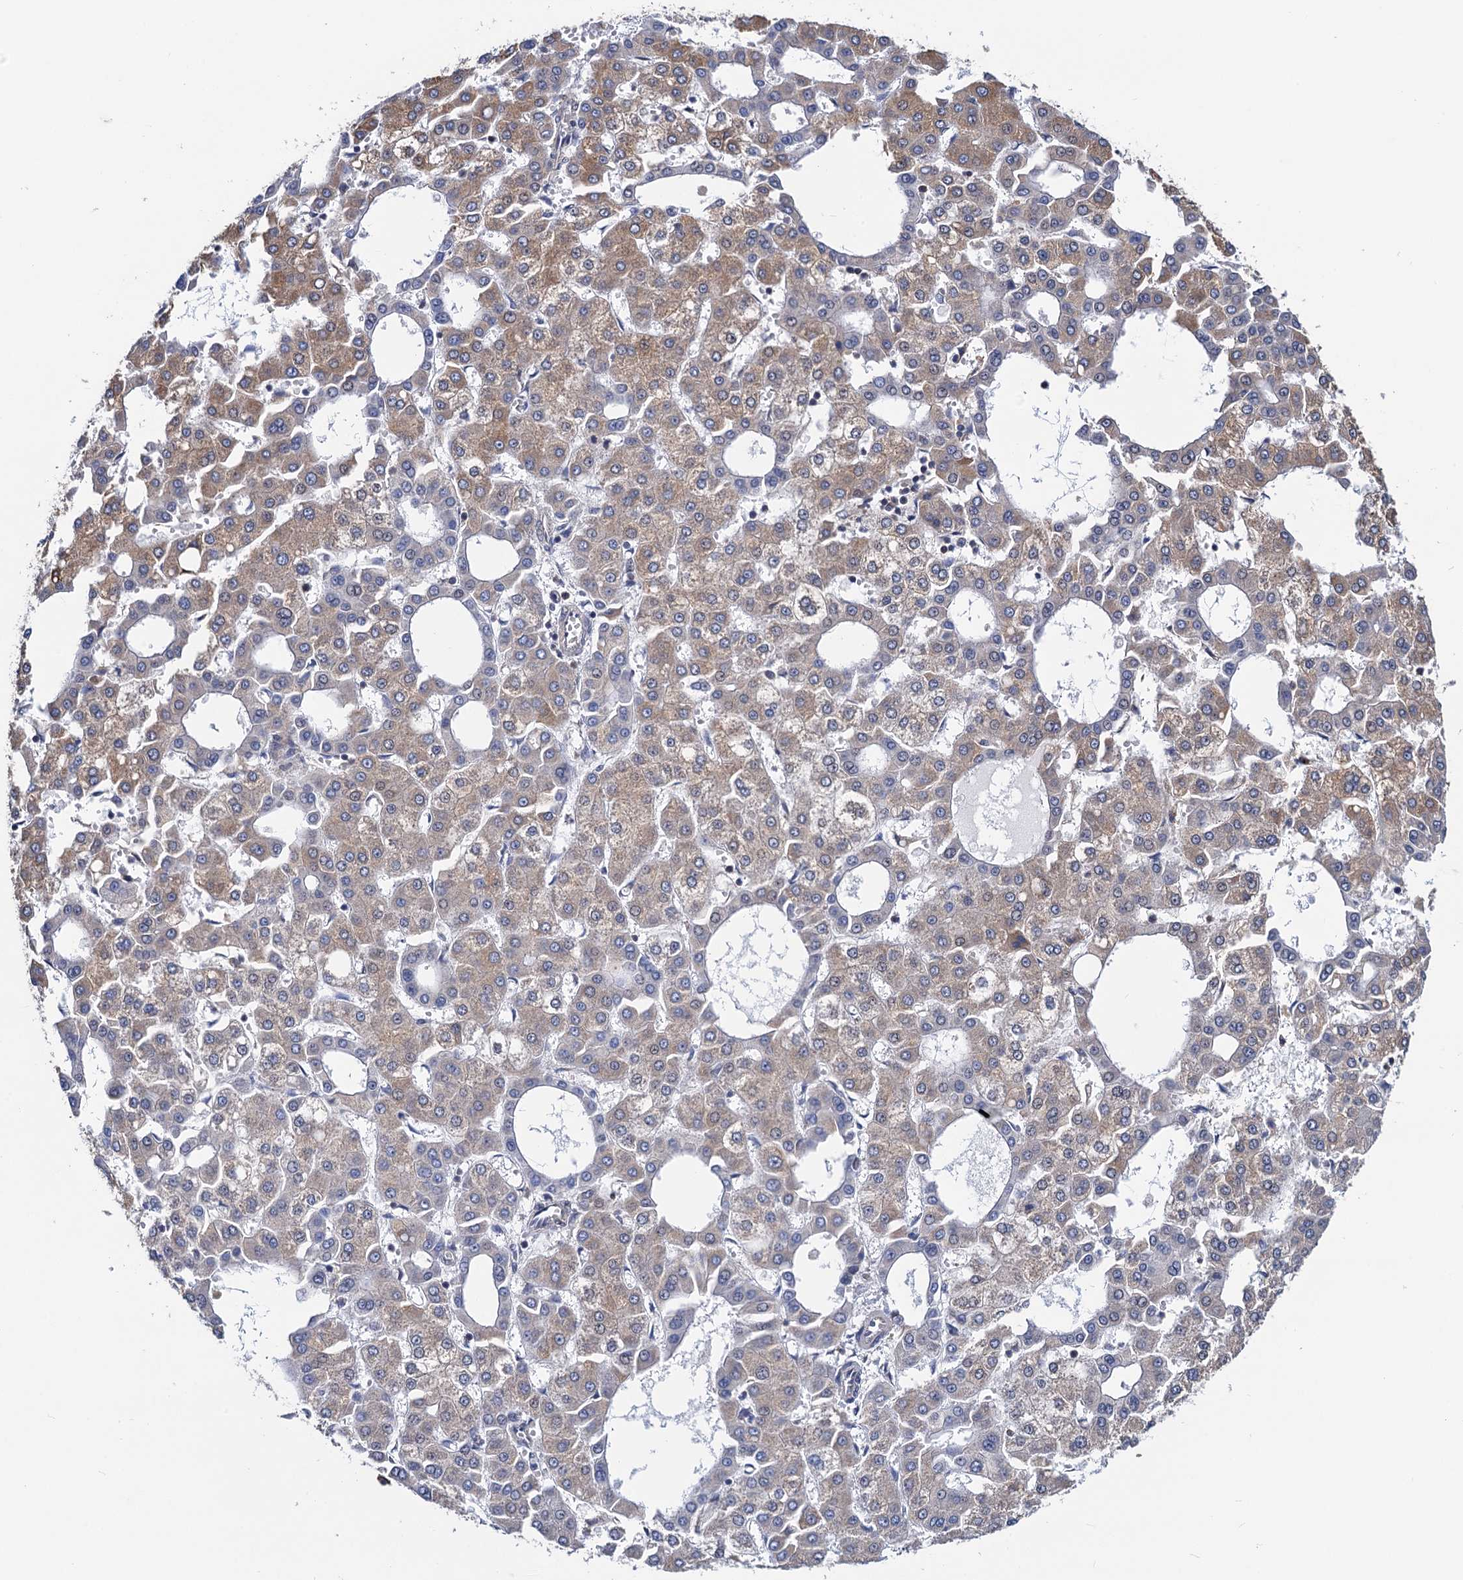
{"staining": {"intensity": "weak", "quantity": "25%-75%", "location": "cytoplasmic/membranous"}, "tissue": "liver cancer", "cell_type": "Tumor cells", "image_type": "cancer", "snomed": [{"axis": "morphology", "description": "Carcinoma, Hepatocellular, NOS"}, {"axis": "topography", "description": "Liver"}], "caption": "Liver hepatocellular carcinoma was stained to show a protein in brown. There is low levels of weak cytoplasmic/membranous positivity in about 25%-75% of tumor cells.", "gene": "PTCD3", "patient": {"sex": "male", "age": 47}}